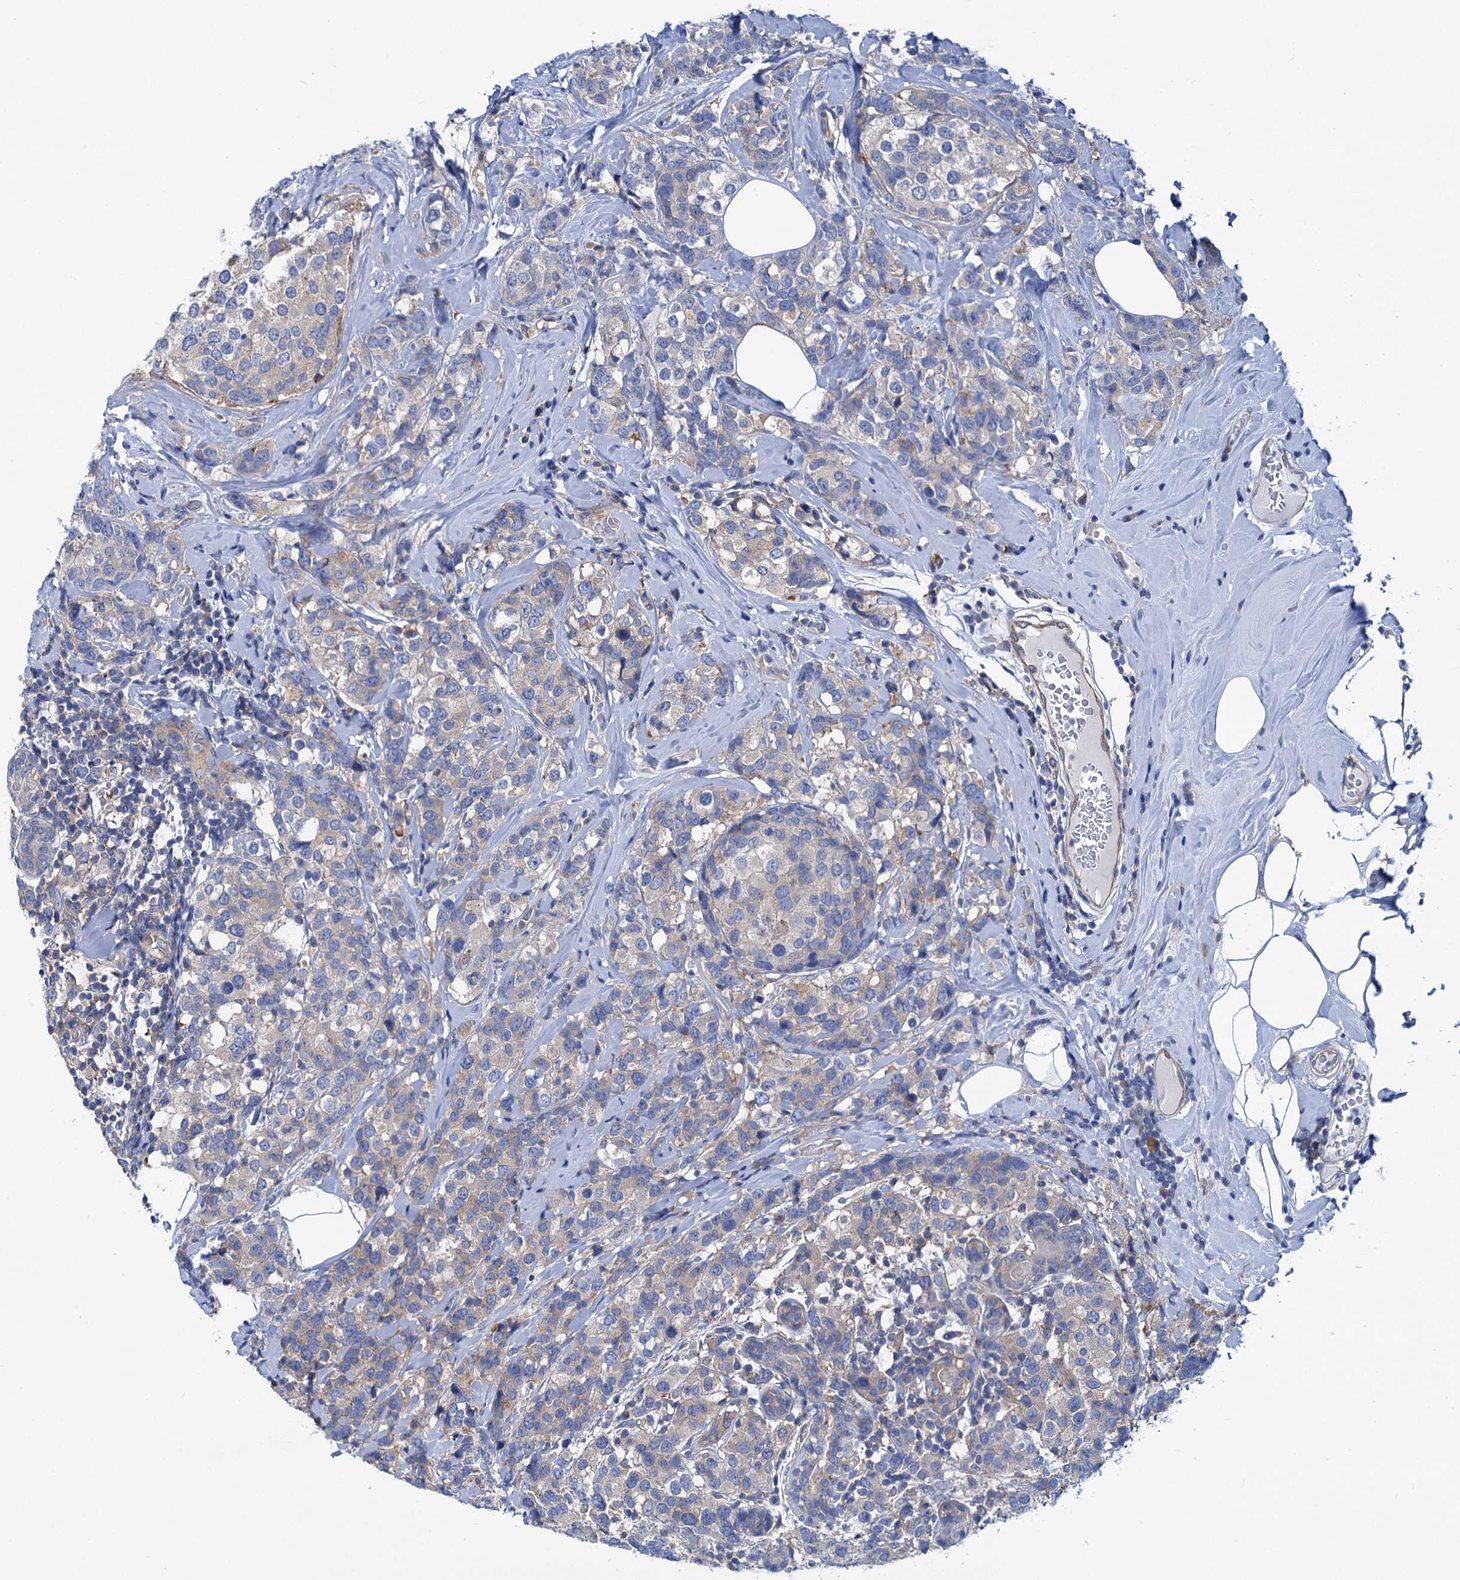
{"staining": {"intensity": "negative", "quantity": "none", "location": "none"}, "tissue": "breast cancer", "cell_type": "Tumor cells", "image_type": "cancer", "snomed": [{"axis": "morphology", "description": "Lobular carcinoma"}, {"axis": "topography", "description": "Breast"}], "caption": "An immunohistochemistry (IHC) photomicrograph of breast cancer (lobular carcinoma) is shown. There is no staining in tumor cells of breast cancer (lobular carcinoma).", "gene": "TRIM55", "patient": {"sex": "female", "age": 59}}